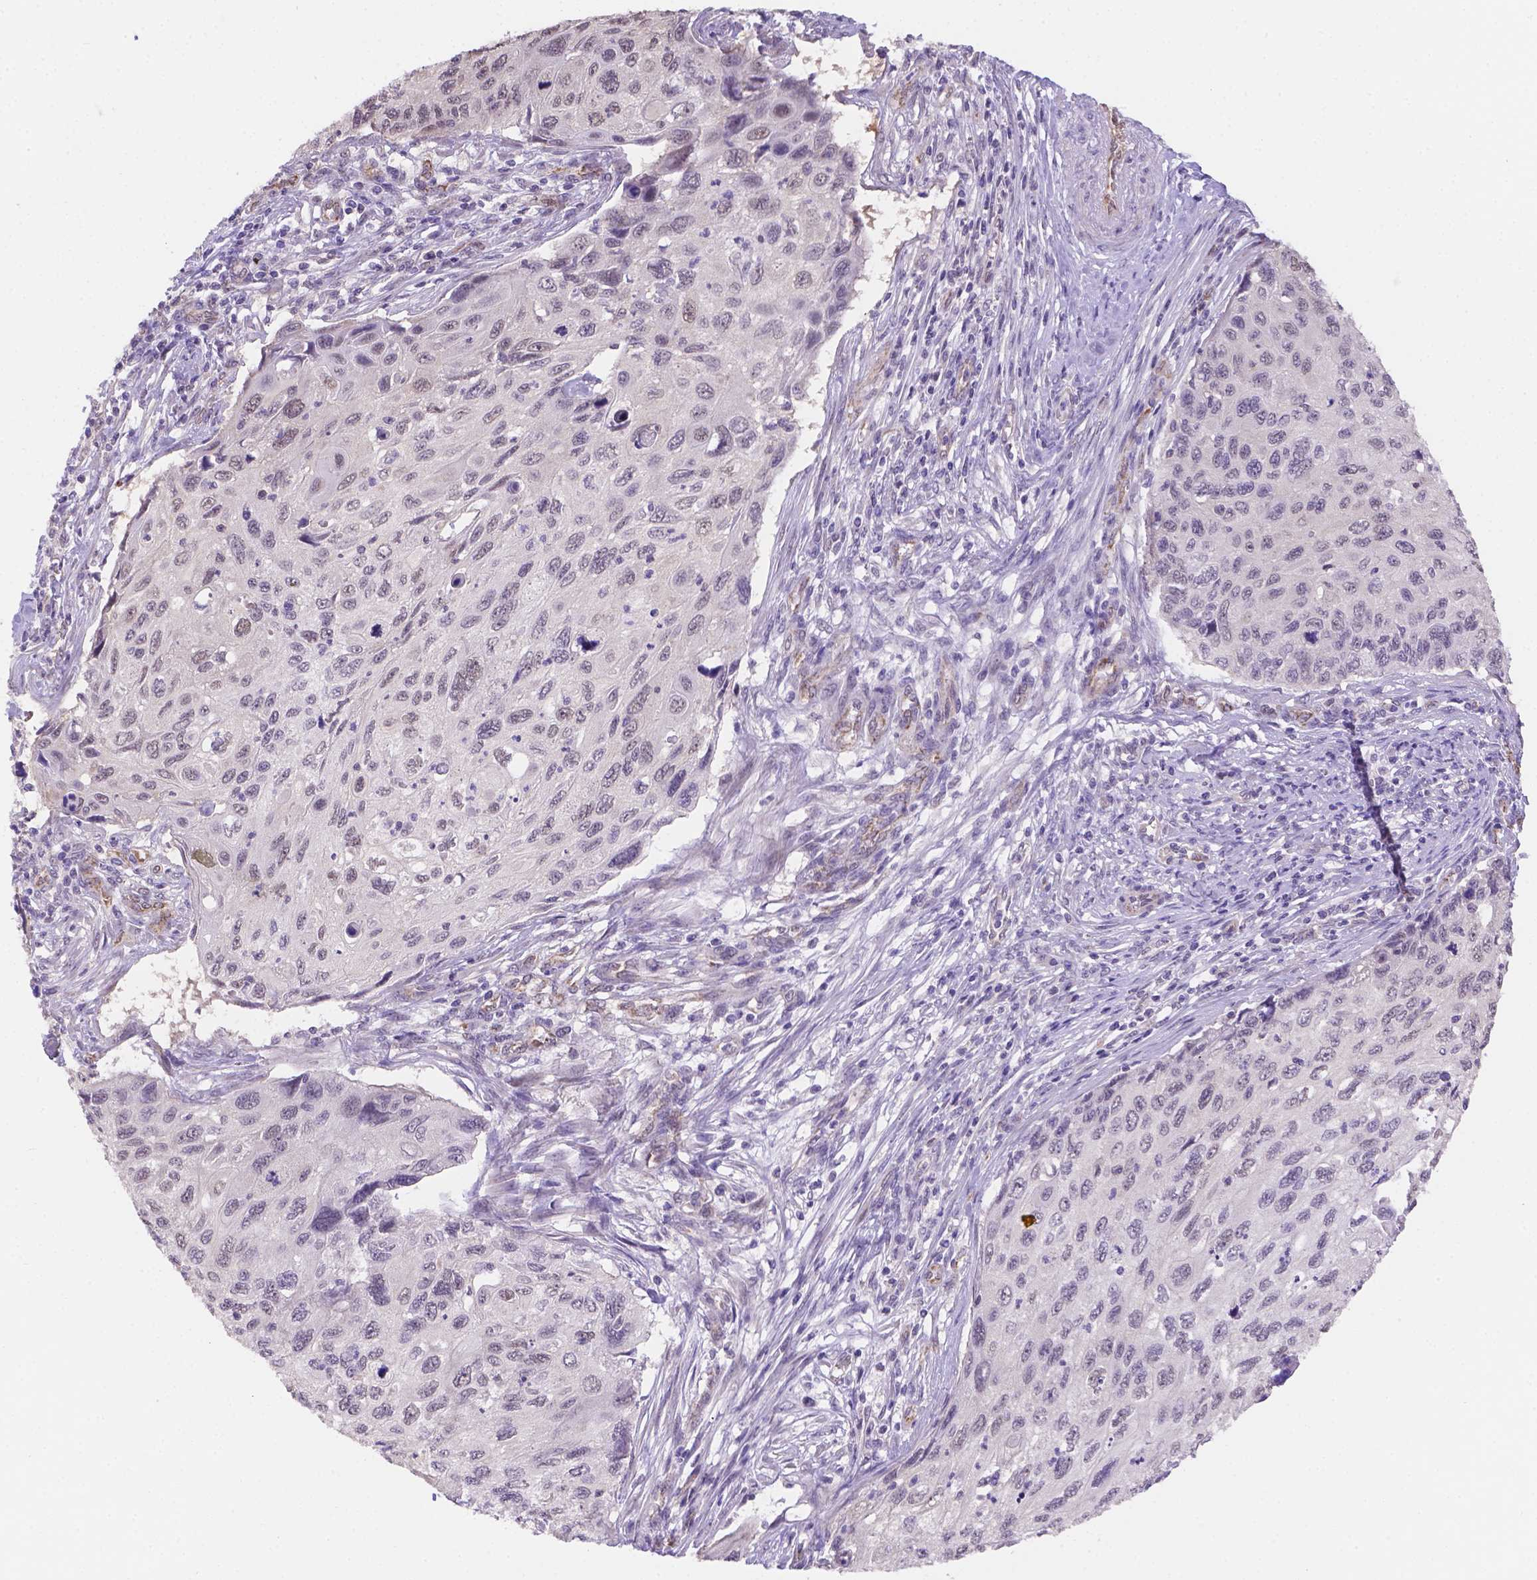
{"staining": {"intensity": "negative", "quantity": "none", "location": "none"}, "tissue": "cervical cancer", "cell_type": "Tumor cells", "image_type": "cancer", "snomed": [{"axis": "morphology", "description": "Squamous cell carcinoma, NOS"}, {"axis": "topography", "description": "Cervix"}], "caption": "Tumor cells are negative for brown protein staining in cervical squamous cell carcinoma.", "gene": "NXPE2", "patient": {"sex": "female", "age": 70}}